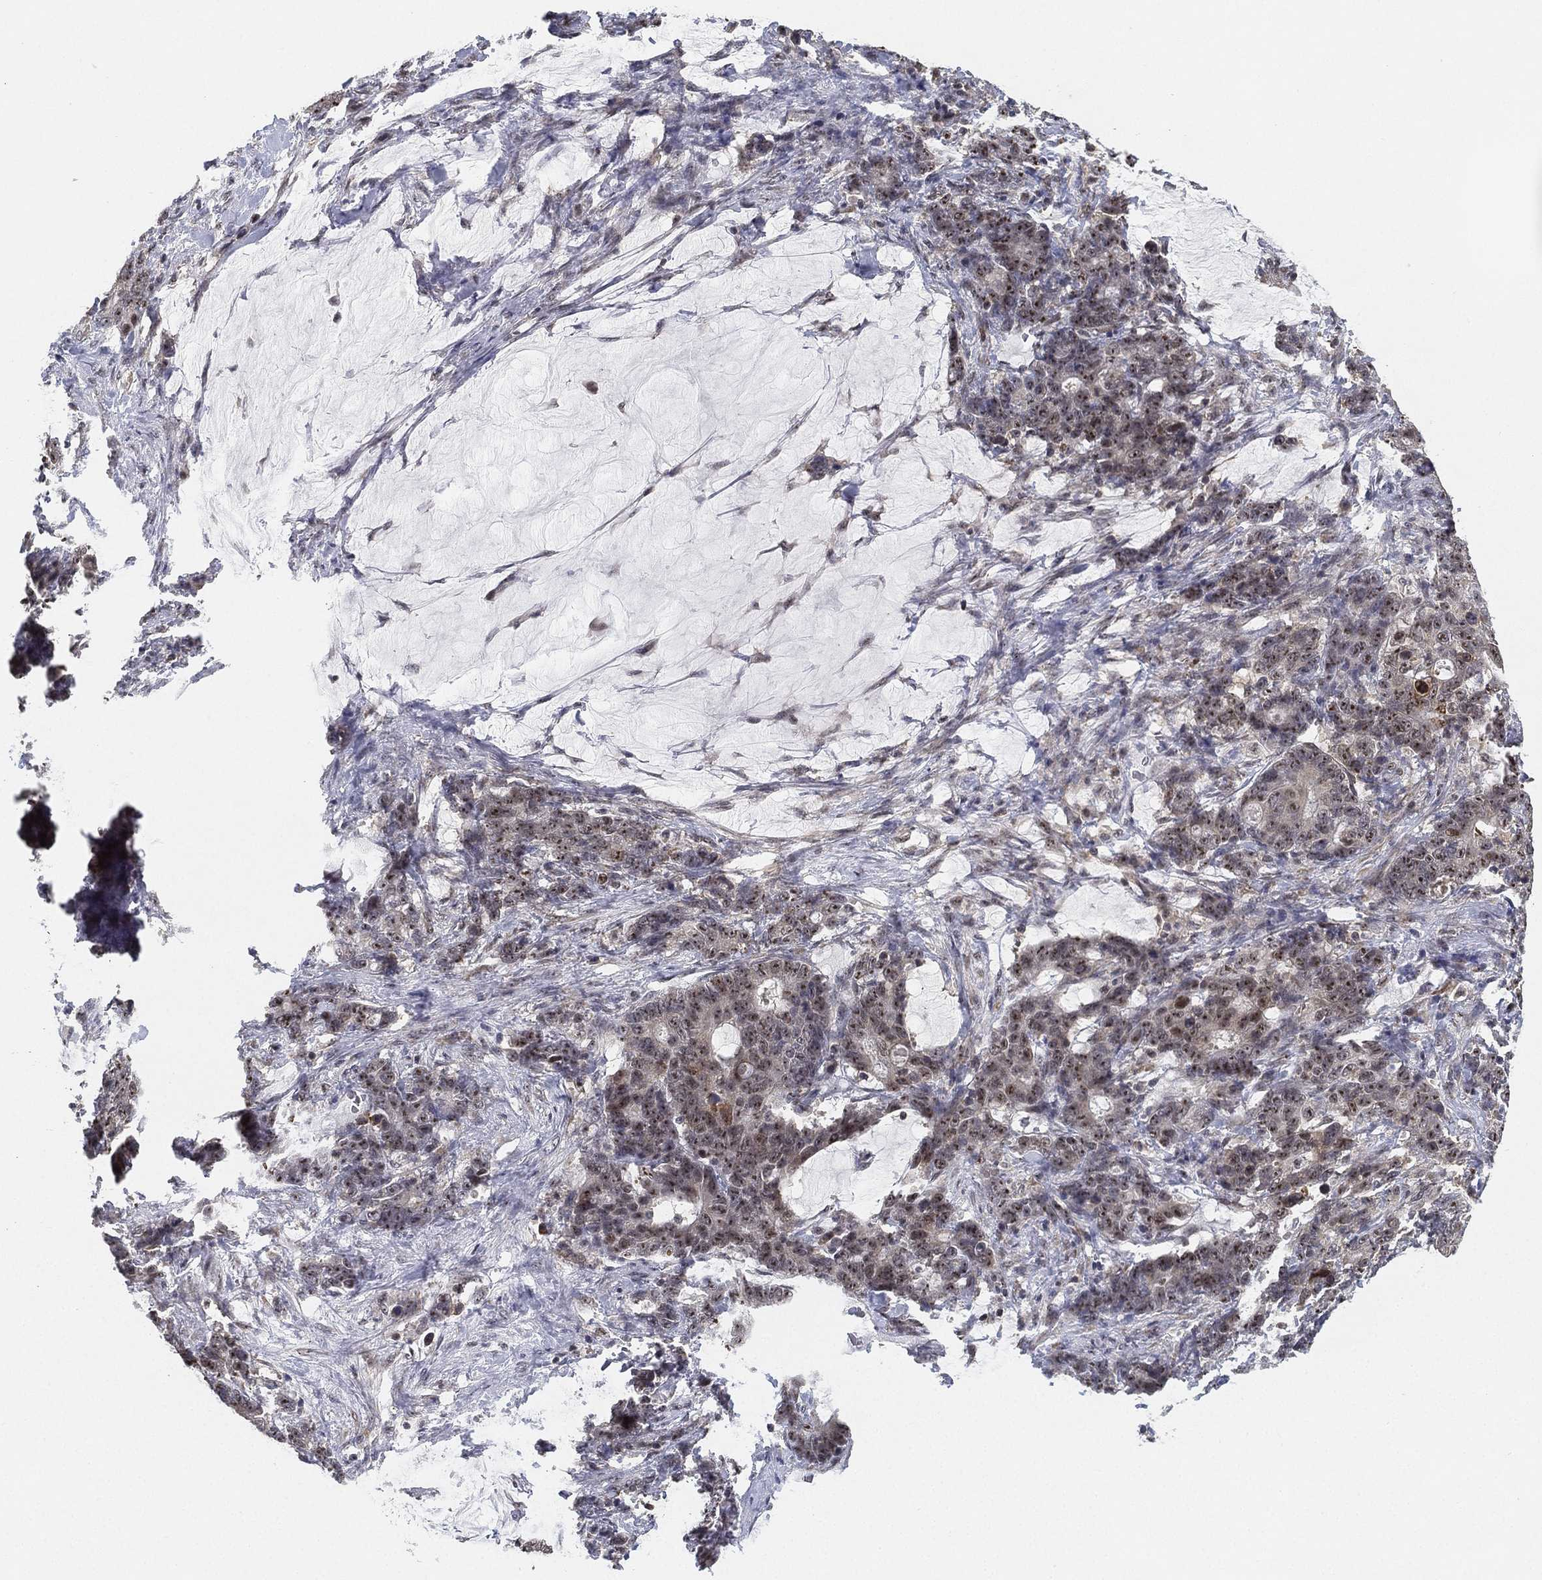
{"staining": {"intensity": "moderate", "quantity": ">75%", "location": "nuclear"}, "tissue": "stomach cancer", "cell_type": "Tumor cells", "image_type": "cancer", "snomed": [{"axis": "morphology", "description": "Normal tissue, NOS"}, {"axis": "morphology", "description": "Adenocarcinoma, NOS"}, {"axis": "topography", "description": "Stomach"}], "caption": "Stomach cancer (adenocarcinoma) stained with IHC exhibits moderate nuclear staining in approximately >75% of tumor cells.", "gene": "PPP1R16B", "patient": {"sex": "female", "age": 64}}